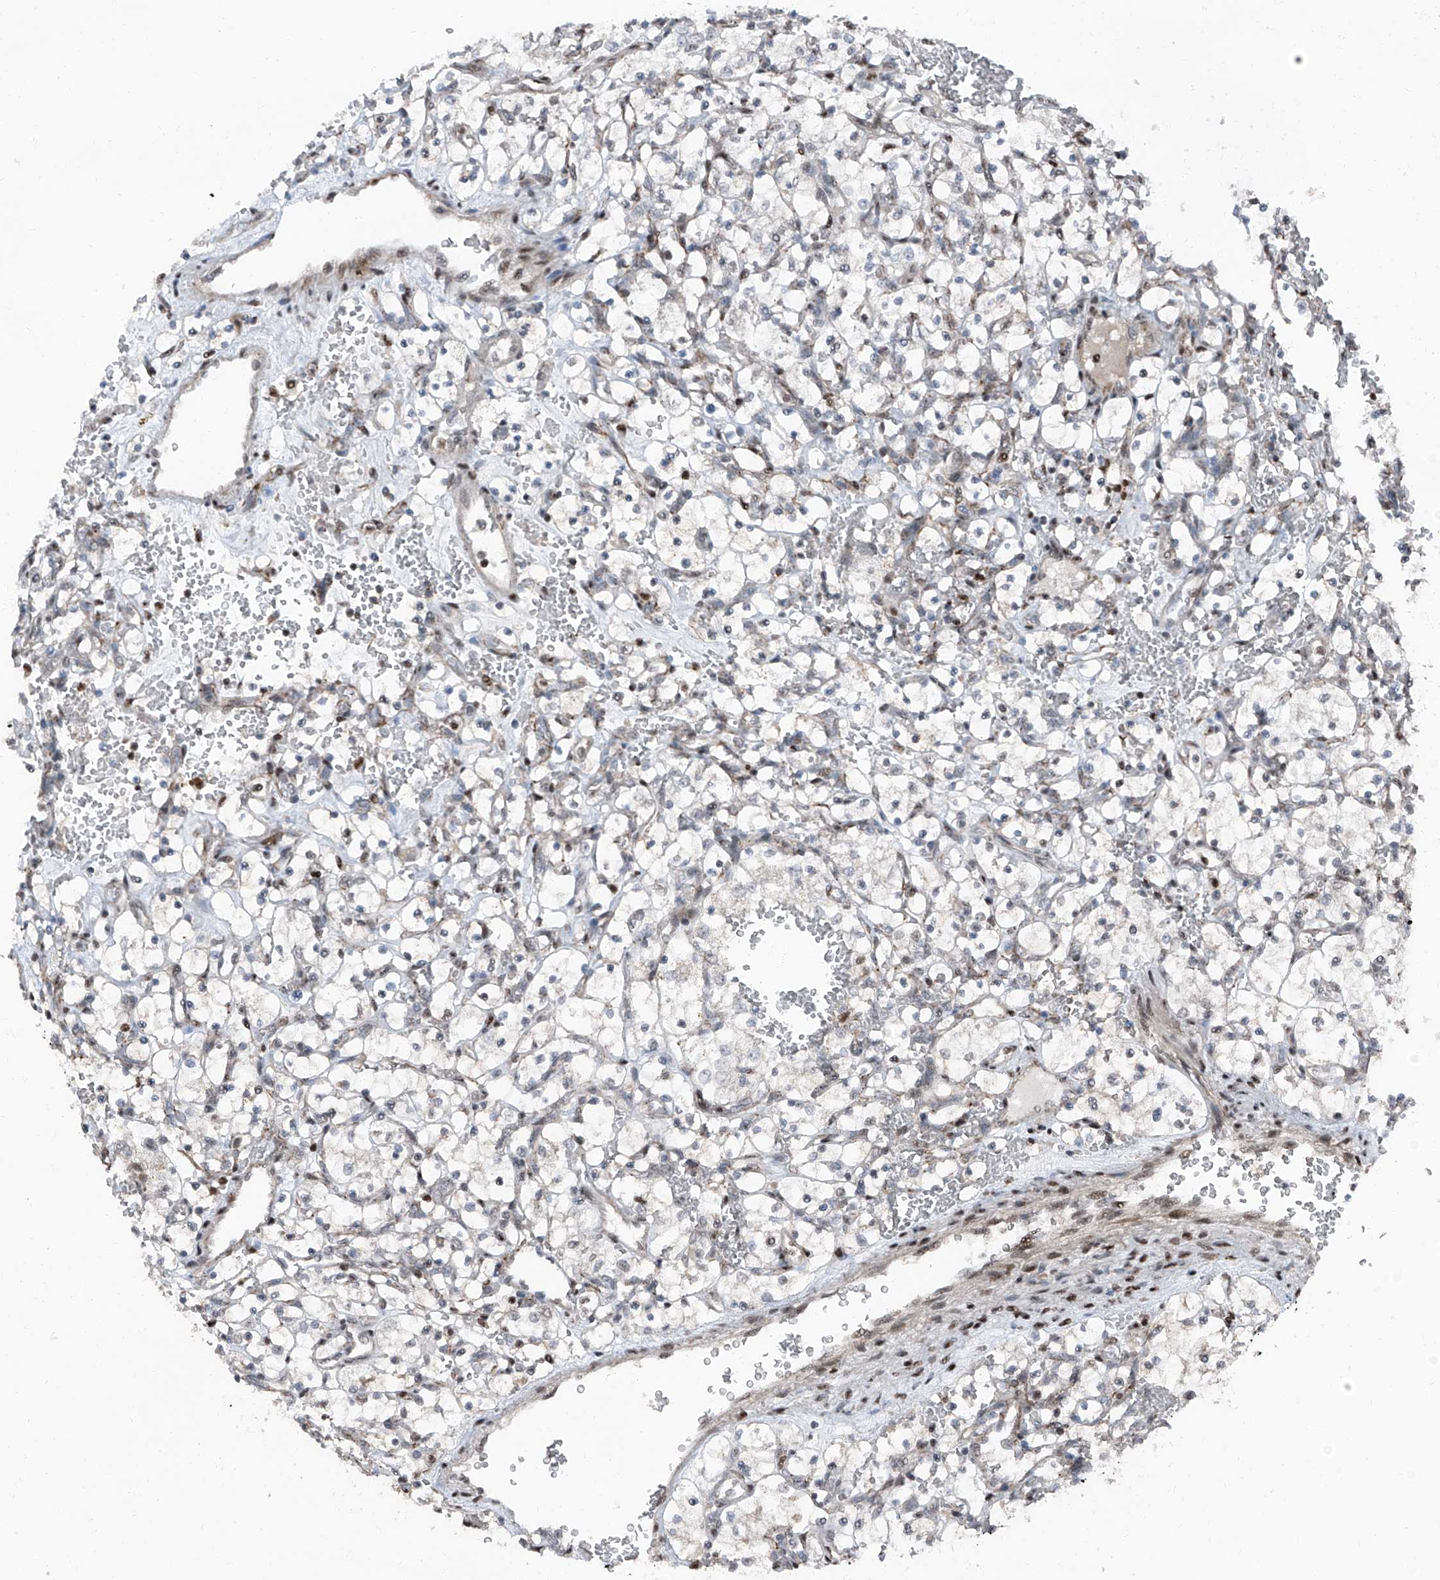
{"staining": {"intensity": "negative", "quantity": "none", "location": "none"}, "tissue": "renal cancer", "cell_type": "Tumor cells", "image_type": "cancer", "snomed": [{"axis": "morphology", "description": "Adenocarcinoma, NOS"}, {"axis": "topography", "description": "Kidney"}], "caption": "Immunohistochemistry of renal cancer (adenocarcinoma) exhibits no staining in tumor cells.", "gene": "FKBP5", "patient": {"sex": "female", "age": 69}}